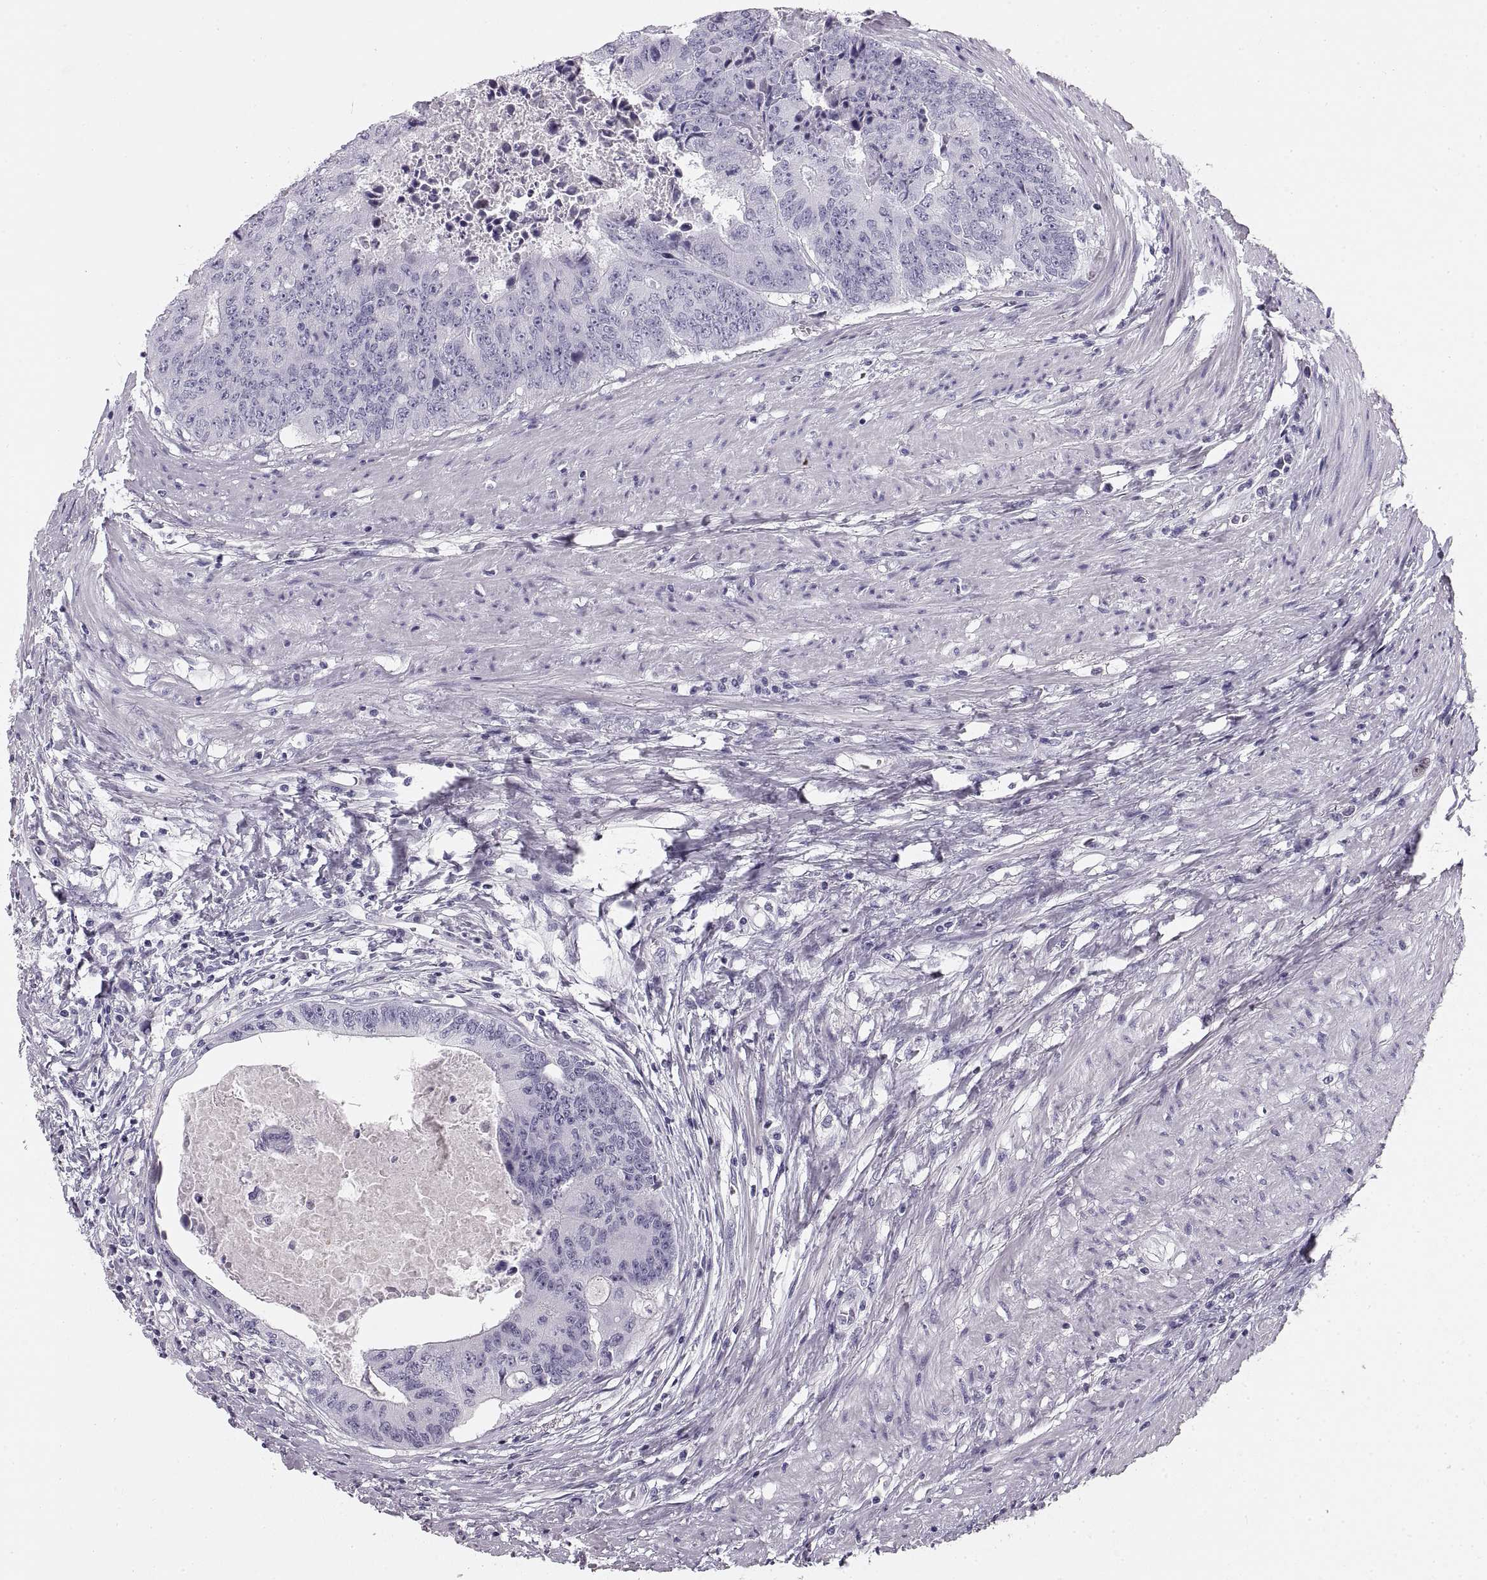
{"staining": {"intensity": "negative", "quantity": "none", "location": "none"}, "tissue": "colorectal cancer", "cell_type": "Tumor cells", "image_type": "cancer", "snomed": [{"axis": "morphology", "description": "Adenocarcinoma, NOS"}, {"axis": "topography", "description": "Rectum"}], "caption": "An image of human colorectal cancer is negative for staining in tumor cells. Brightfield microscopy of immunohistochemistry (IHC) stained with DAB (3,3'-diaminobenzidine) (brown) and hematoxylin (blue), captured at high magnification.", "gene": "CRYAA", "patient": {"sex": "male", "age": 59}}